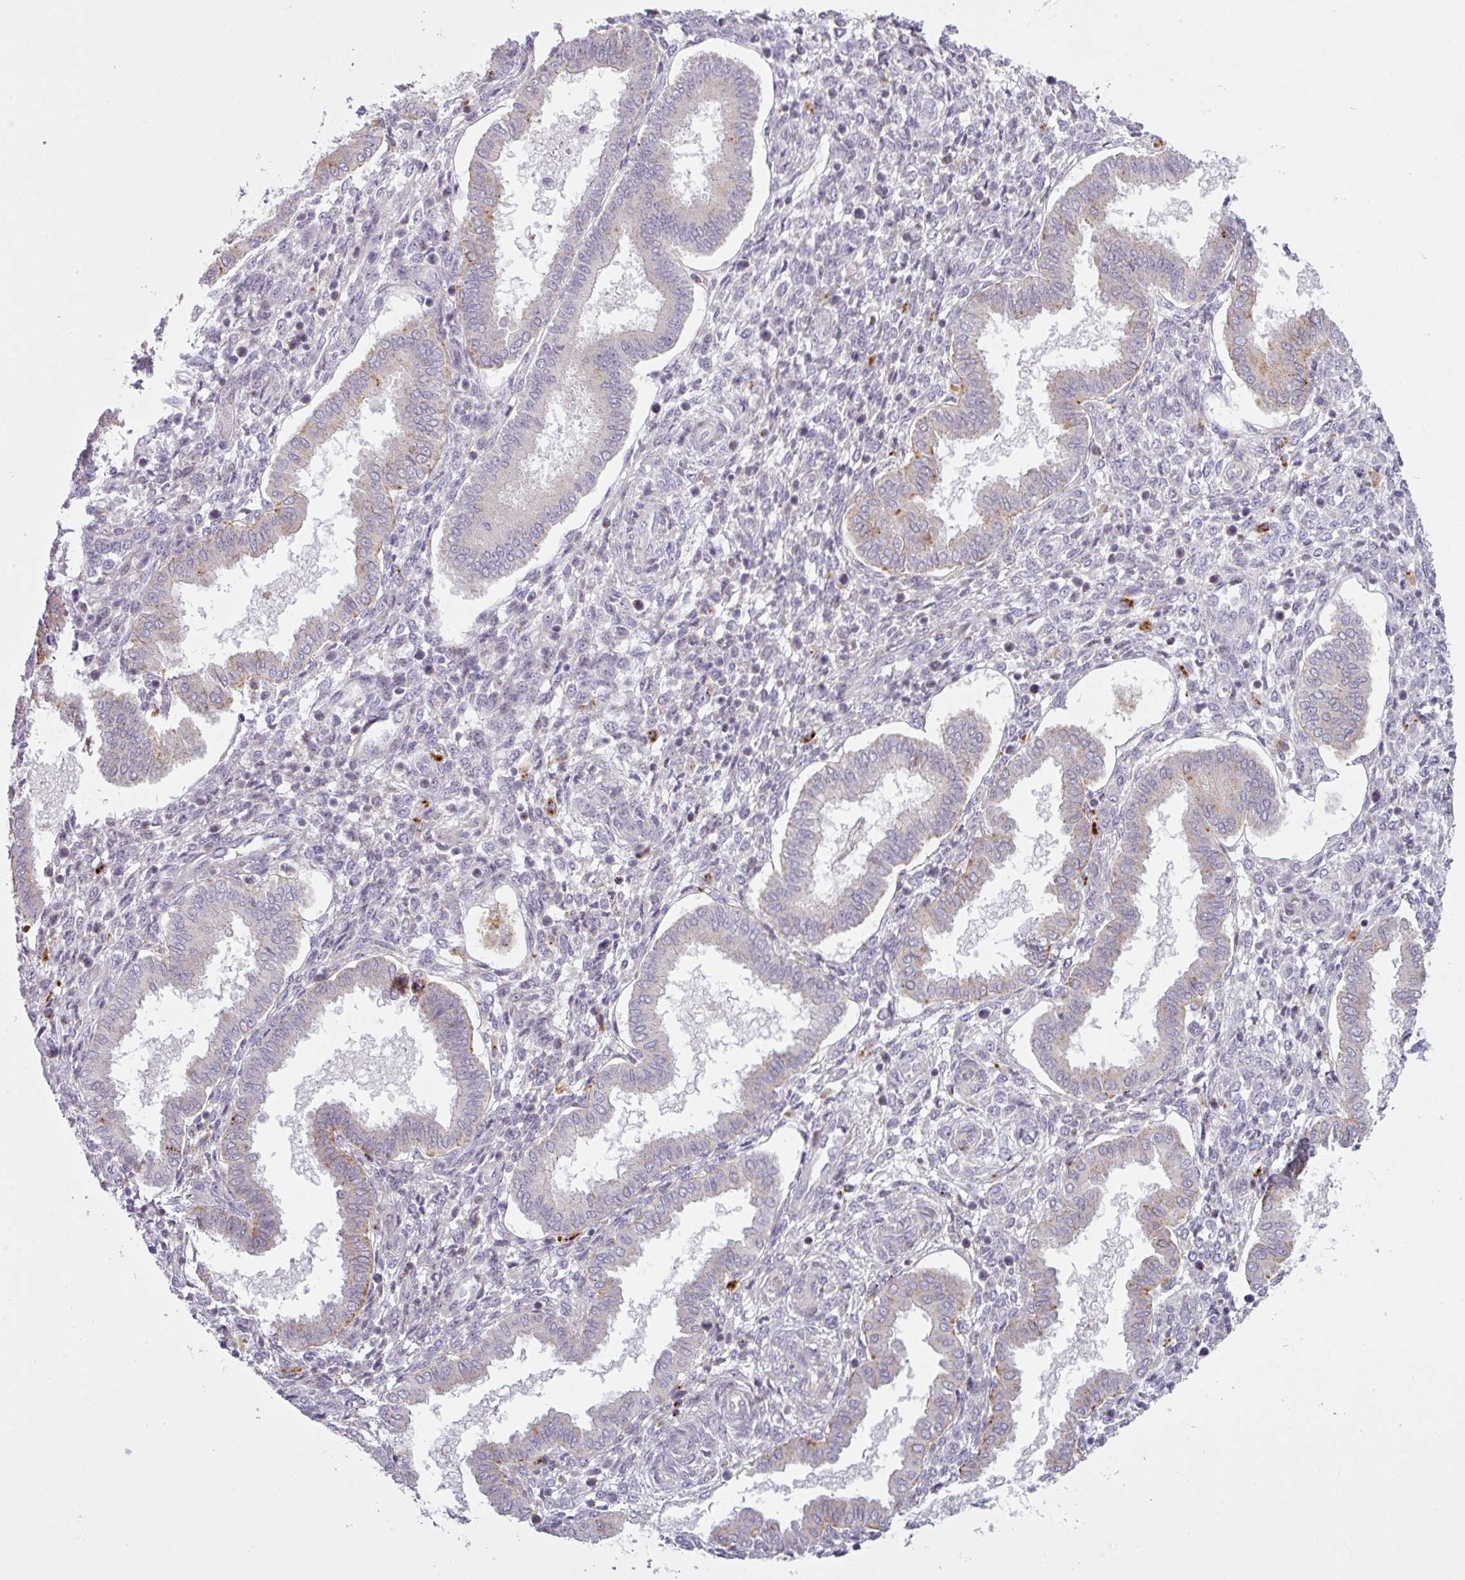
{"staining": {"intensity": "negative", "quantity": "none", "location": "none"}, "tissue": "endometrium", "cell_type": "Cells in endometrial stroma", "image_type": "normal", "snomed": [{"axis": "morphology", "description": "Normal tissue, NOS"}, {"axis": "topography", "description": "Endometrium"}], "caption": "High power microscopy image of an IHC image of unremarkable endometrium, revealing no significant staining in cells in endometrial stroma. The staining is performed using DAB brown chromogen with nuclei counter-stained in using hematoxylin.", "gene": "MAP7D2", "patient": {"sex": "female", "age": 24}}